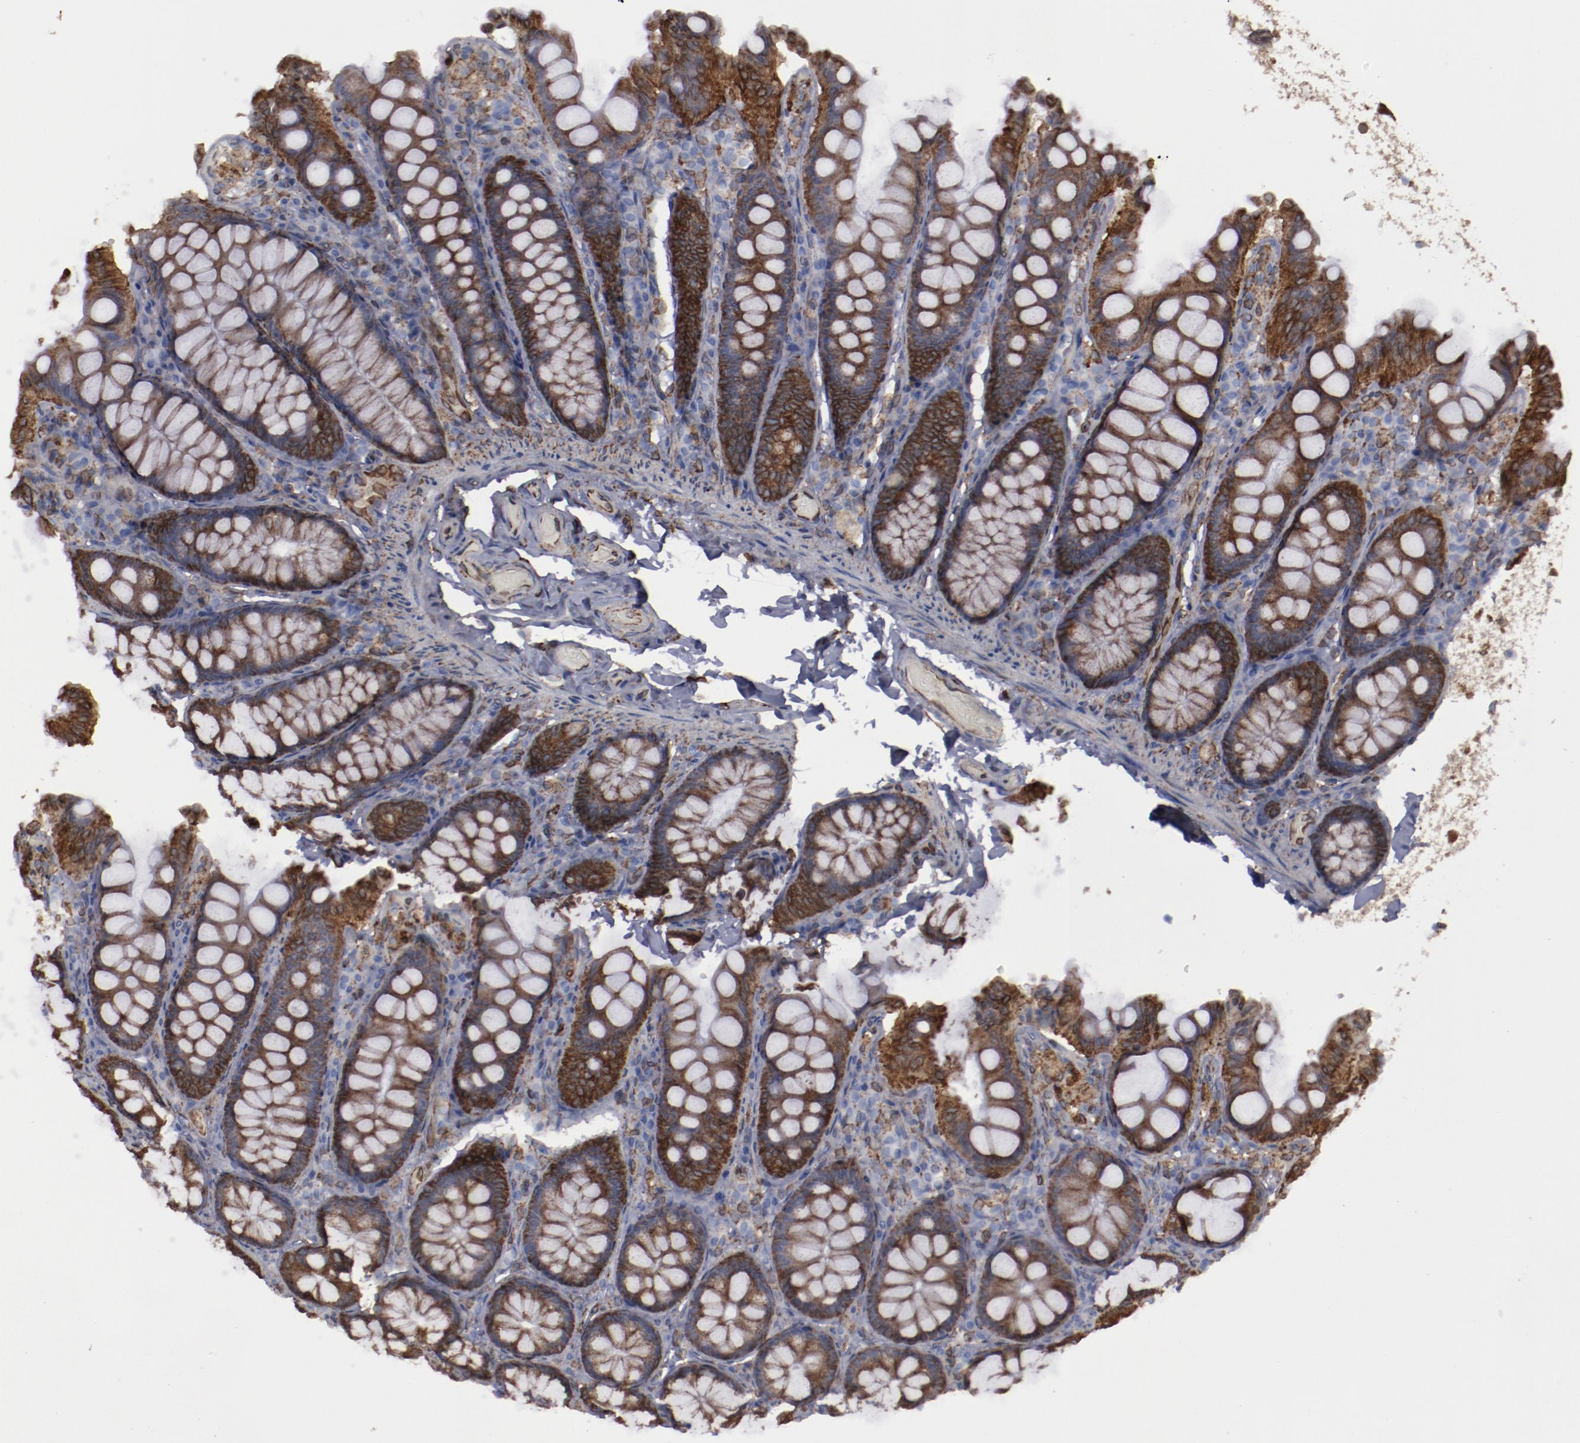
{"staining": {"intensity": "weak", "quantity": ">75%", "location": "cytoplasmic/membranous"}, "tissue": "colon", "cell_type": "Endothelial cells", "image_type": "normal", "snomed": [{"axis": "morphology", "description": "Normal tissue, NOS"}, {"axis": "topography", "description": "Colon"}], "caption": "Weak cytoplasmic/membranous staining is seen in about >75% of endothelial cells in unremarkable colon.", "gene": "ERLIN2", "patient": {"sex": "female", "age": 61}}